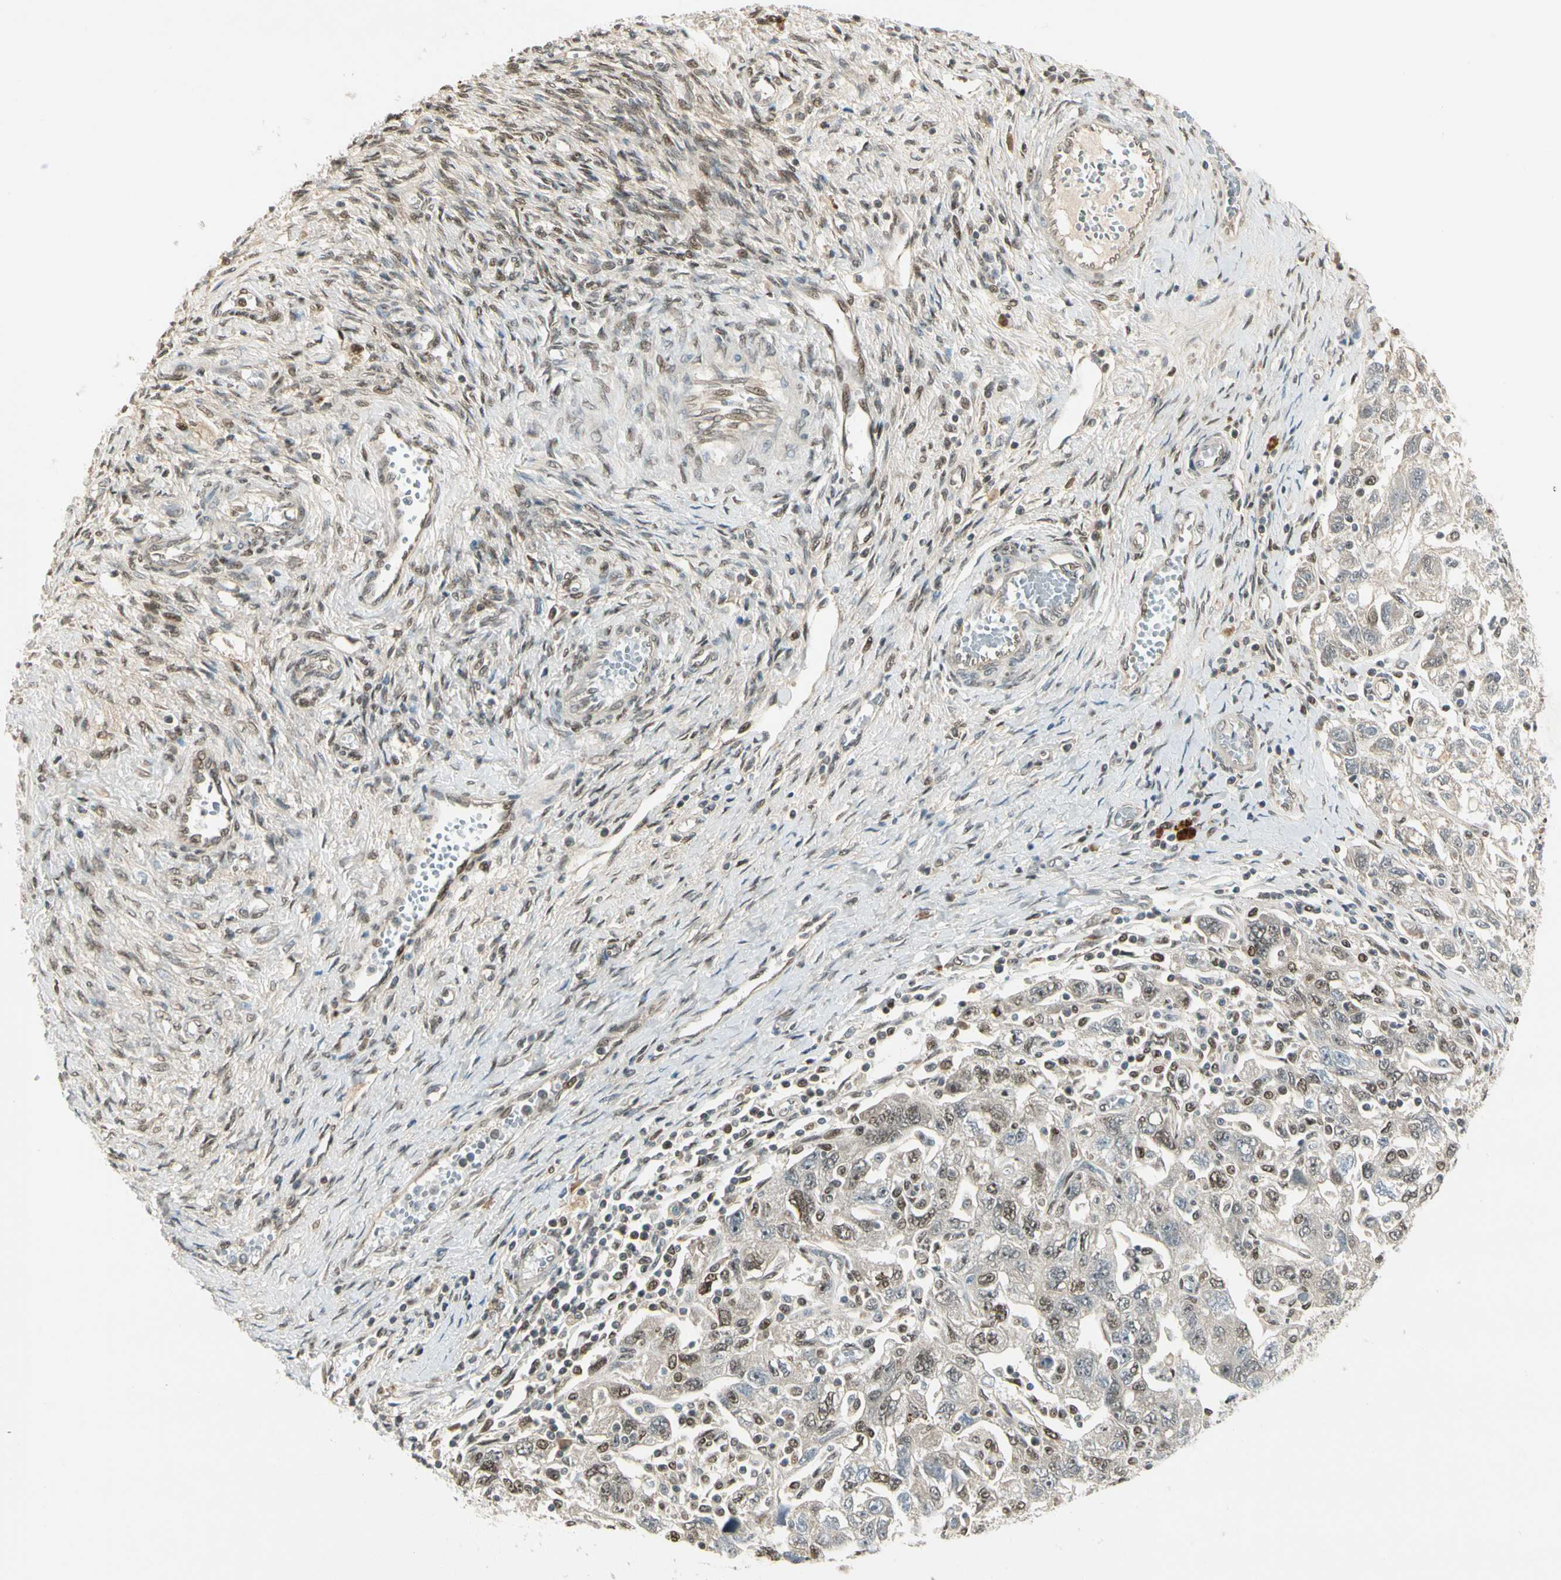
{"staining": {"intensity": "moderate", "quantity": ">75%", "location": "nuclear"}, "tissue": "ovarian cancer", "cell_type": "Tumor cells", "image_type": "cancer", "snomed": [{"axis": "morphology", "description": "Carcinoma, NOS"}, {"axis": "morphology", "description": "Cystadenocarcinoma, serous, NOS"}, {"axis": "topography", "description": "Ovary"}], "caption": "The immunohistochemical stain labels moderate nuclear expression in tumor cells of ovarian cancer tissue.", "gene": "GTF3A", "patient": {"sex": "female", "age": 69}}